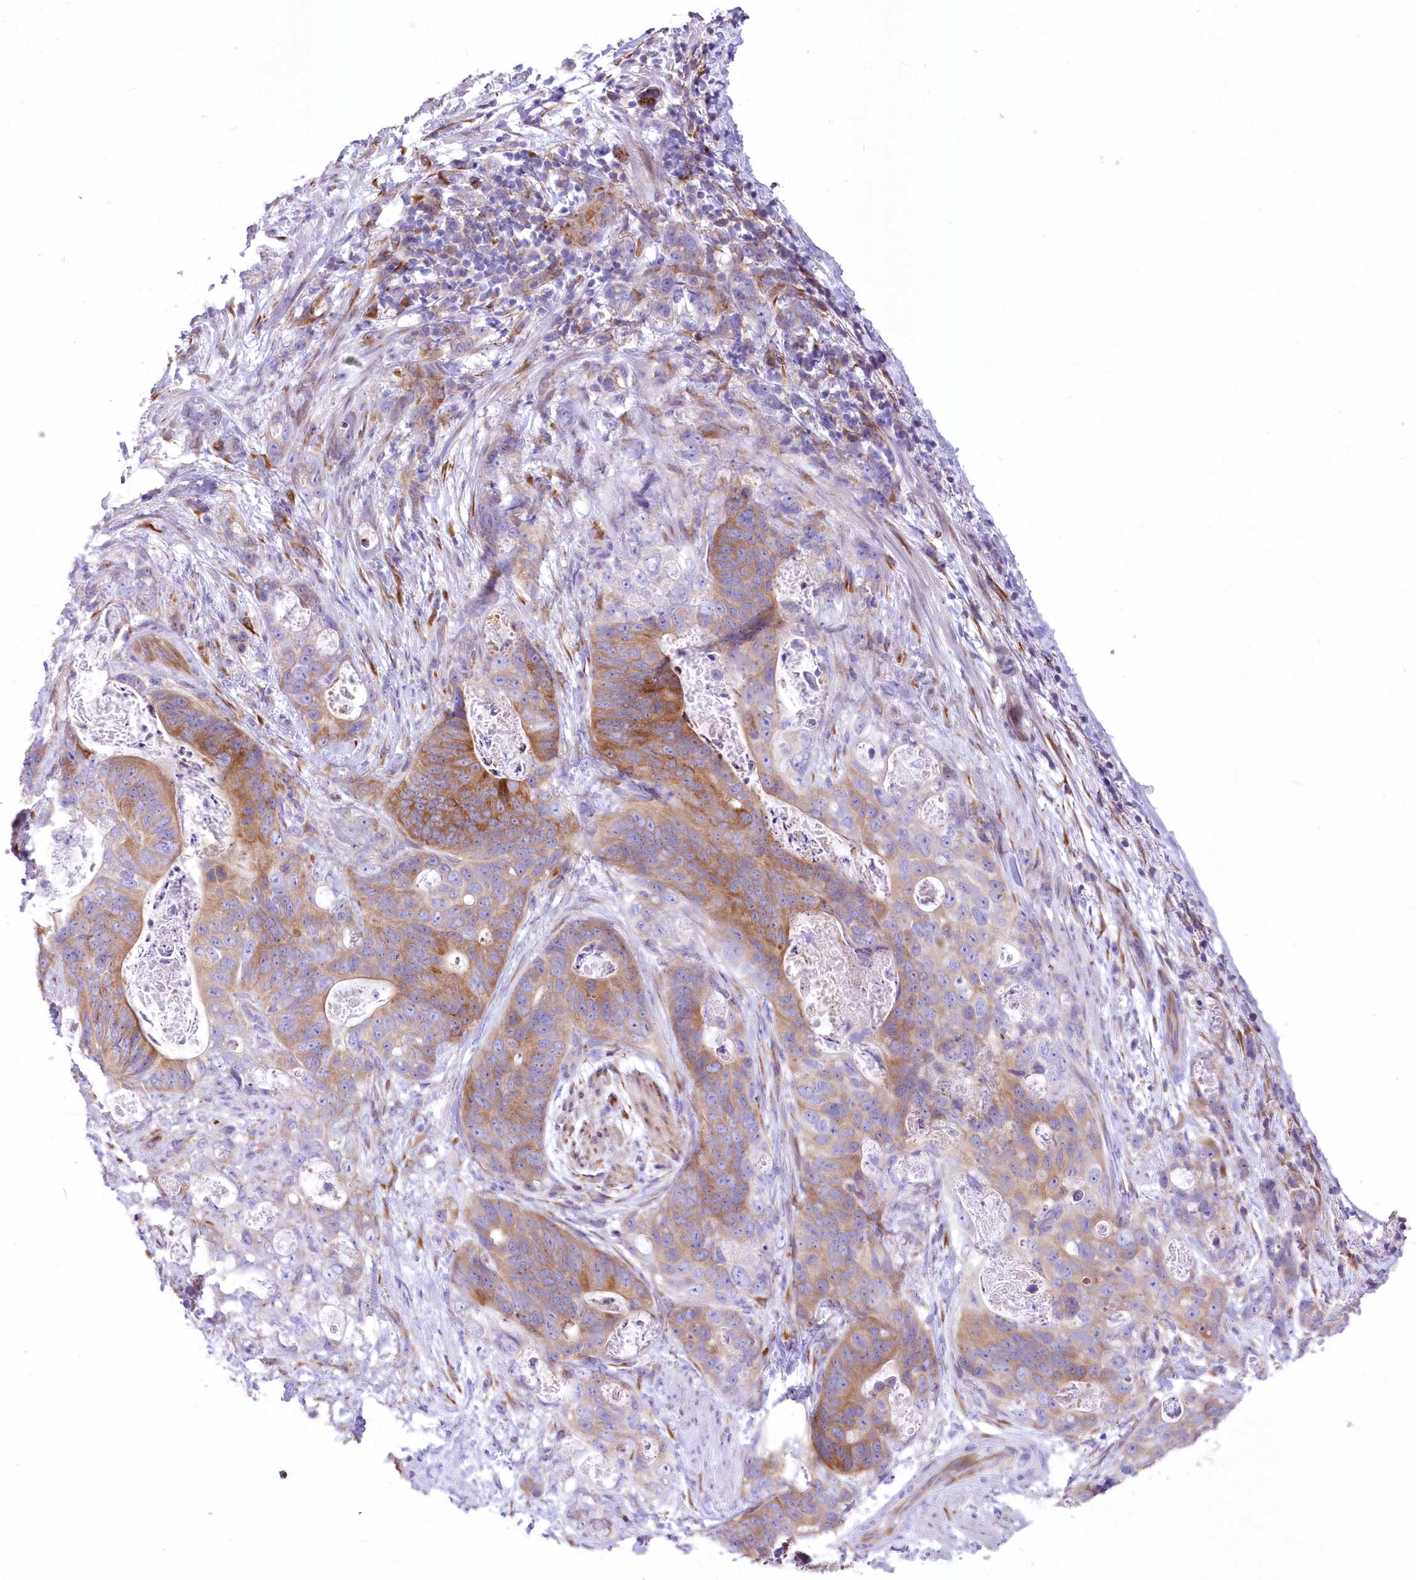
{"staining": {"intensity": "moderate", "quantity": ">75%", "location": "cytoplasmic/membranous"}, "tissue": "stomach cancer", "cell_type": "Tumor cells", "image_type": "cancer", "snomed": [{"axis": "morphology", "description": "Normal tissue, NOS"}, {"axis": "morphology", "description": "Adenocarcinoma, NOS"}, {"axis": "topography", "description": "Stomach"}], "caption": "Stomach cancer tissue shows moderate cytoplasmic/membranous staining in approximately >75% of tumor cells, visualized by immunohistochemistry. Immunohistochemistry stains the protein in brown and the nuclei are stained blue.", "gene": "YTHDC2", "patient": {"sex": "female", "age": 89}}